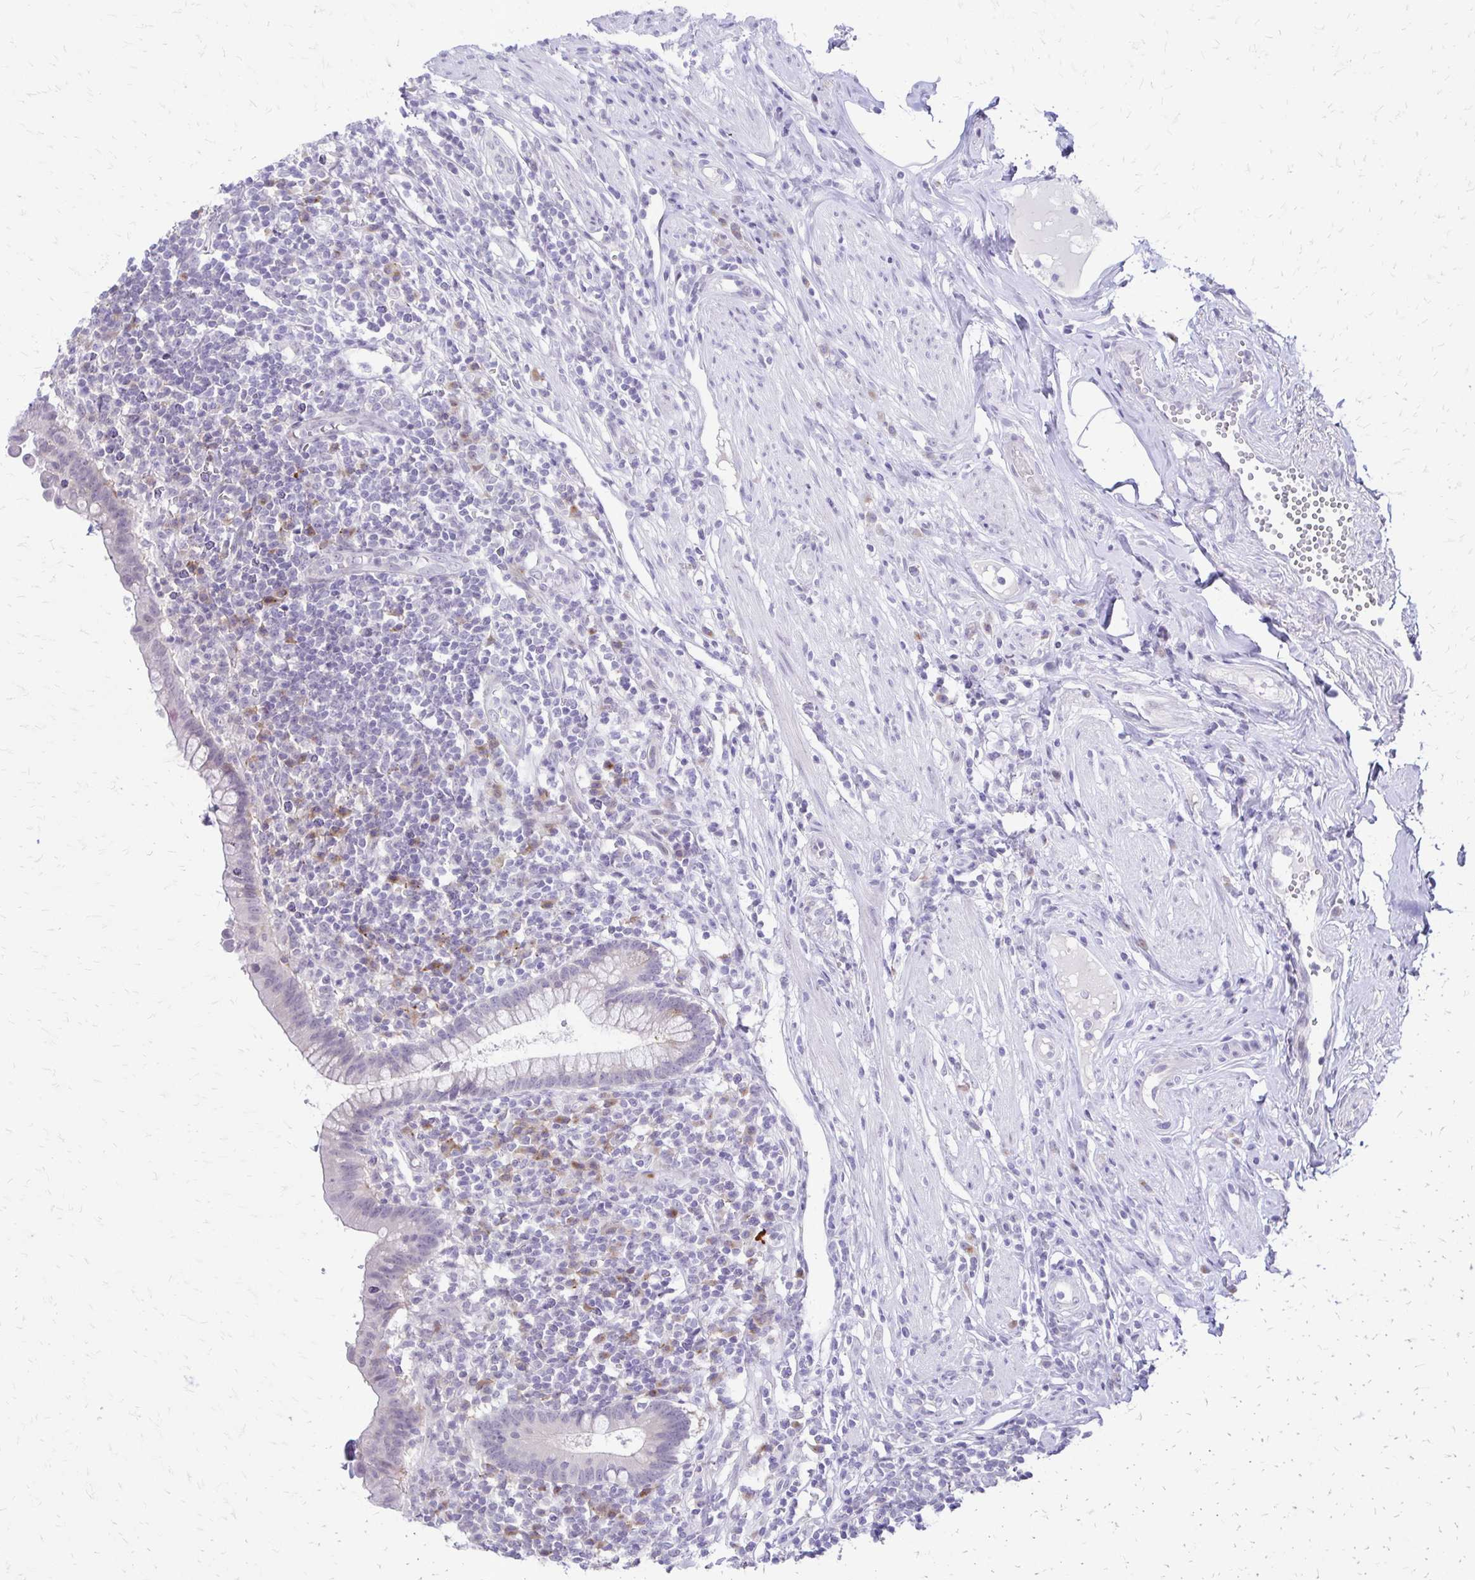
{"staining": {"intensity": "negative", "quantity": "none", "location": "none"}, "tissue": "appendix", "cell_type": "Glandular cells", "image_type": "normal", "snomed": [{"axis": "morphology", "description": "Normal tissue, NOS"}, {"axis": "topography", "description": "Appendix"}], "caption": "Immunohistochemistry of unremarkable human appendix exhibits no expression in glandular cells.", "gene": "EPYC", "patient": {"sex": "female", "age": 56}}